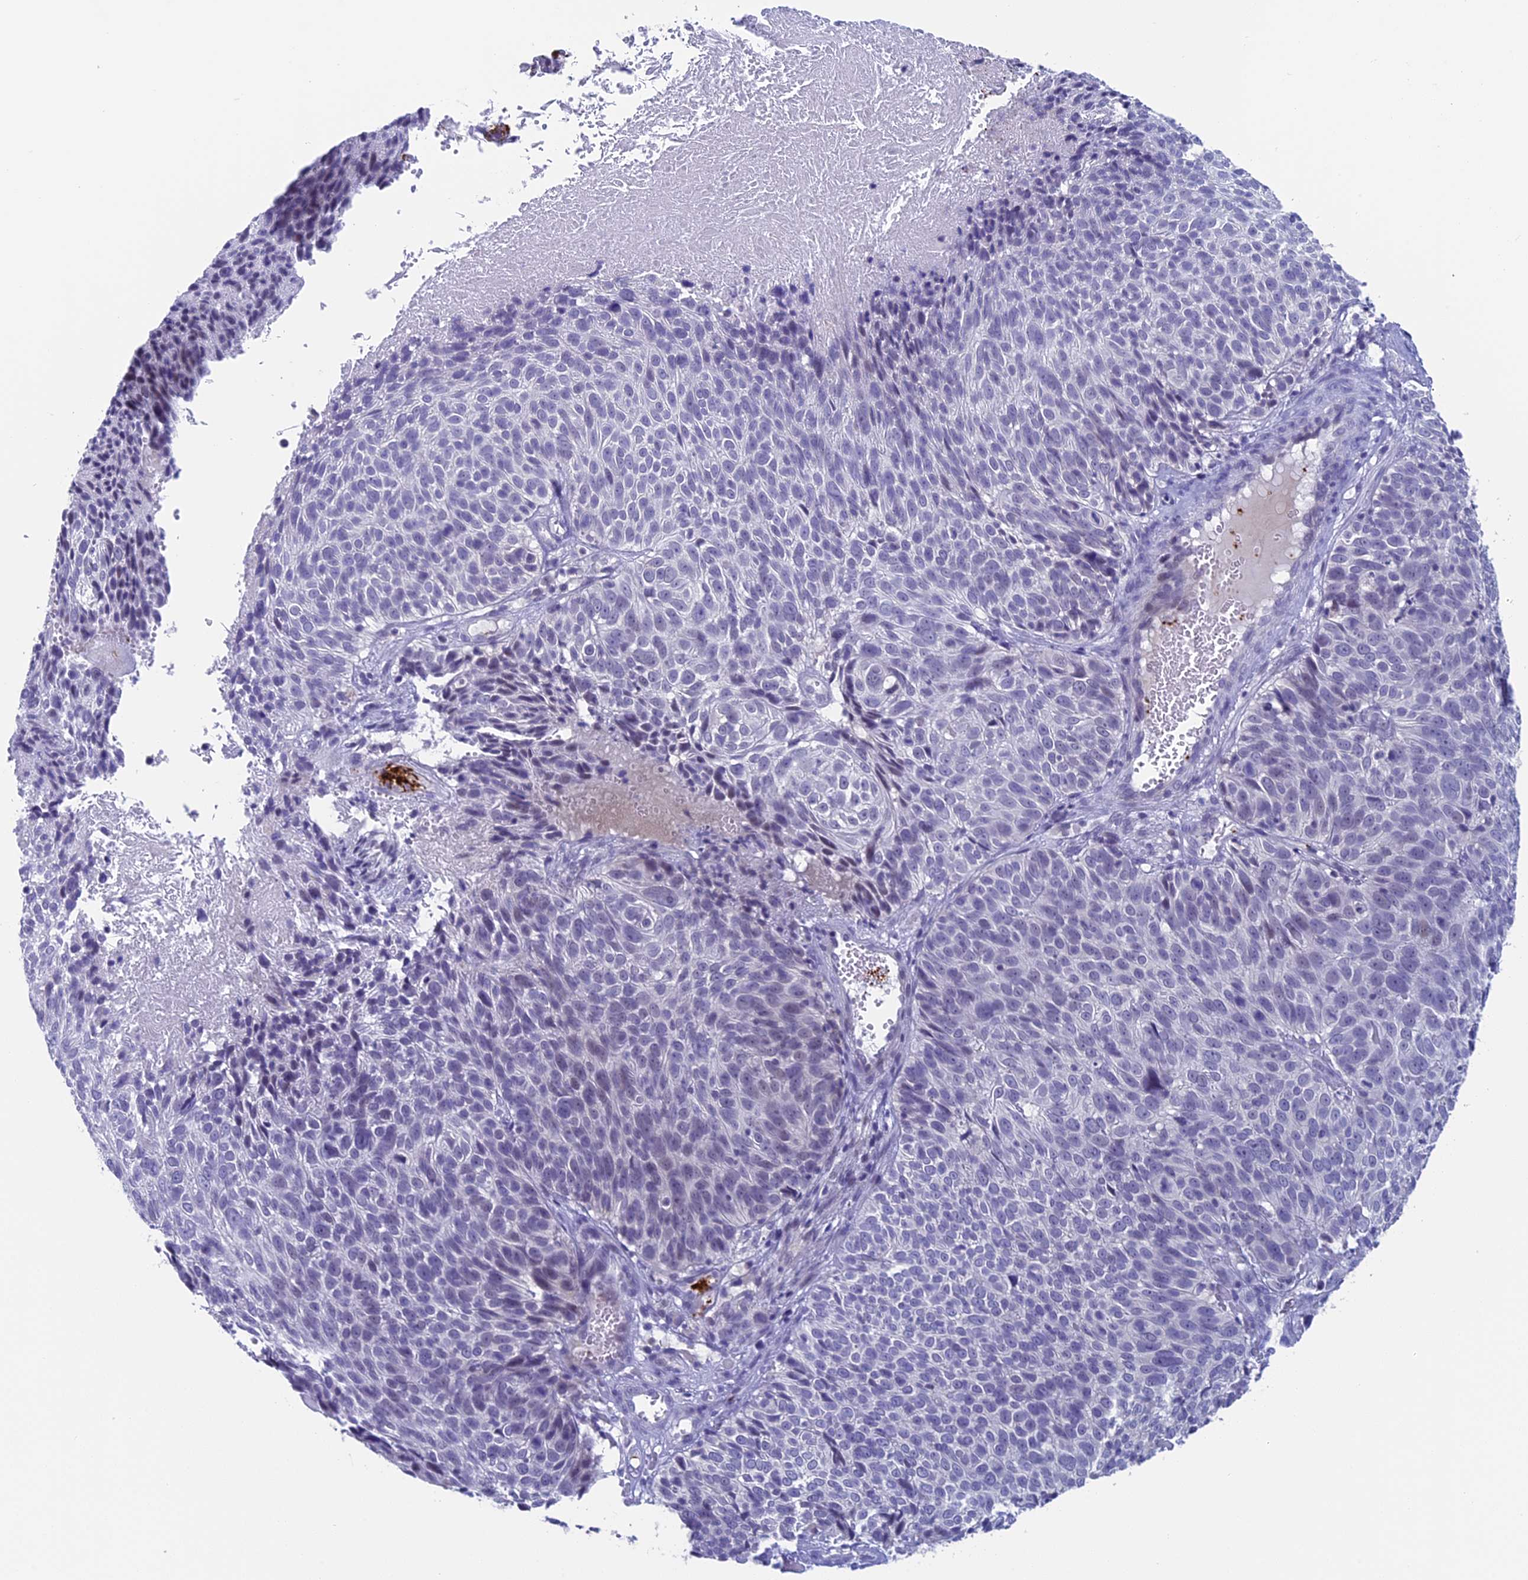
{"staining": {"intensity": "negative", "quantity": "none", "location": "none"}, "tissue": "cervical cancer", "cell_type": "Tumor cells", "image_type": "cancer", "snomed": [{"axis": "morphology", "description": "Squamous cell carcinoma, NOS"}, {"axis": "topography", "description": "Cervix"}], "caption": "Immunohistochemistry image of neoplastic tissue: cervical cancer (squamous cell carcinoma) stained with DAB reveals no significant protein positivity in tumor cells.", "gene": "AIFM2", "patient": {"sex": "female", "age": 74}}